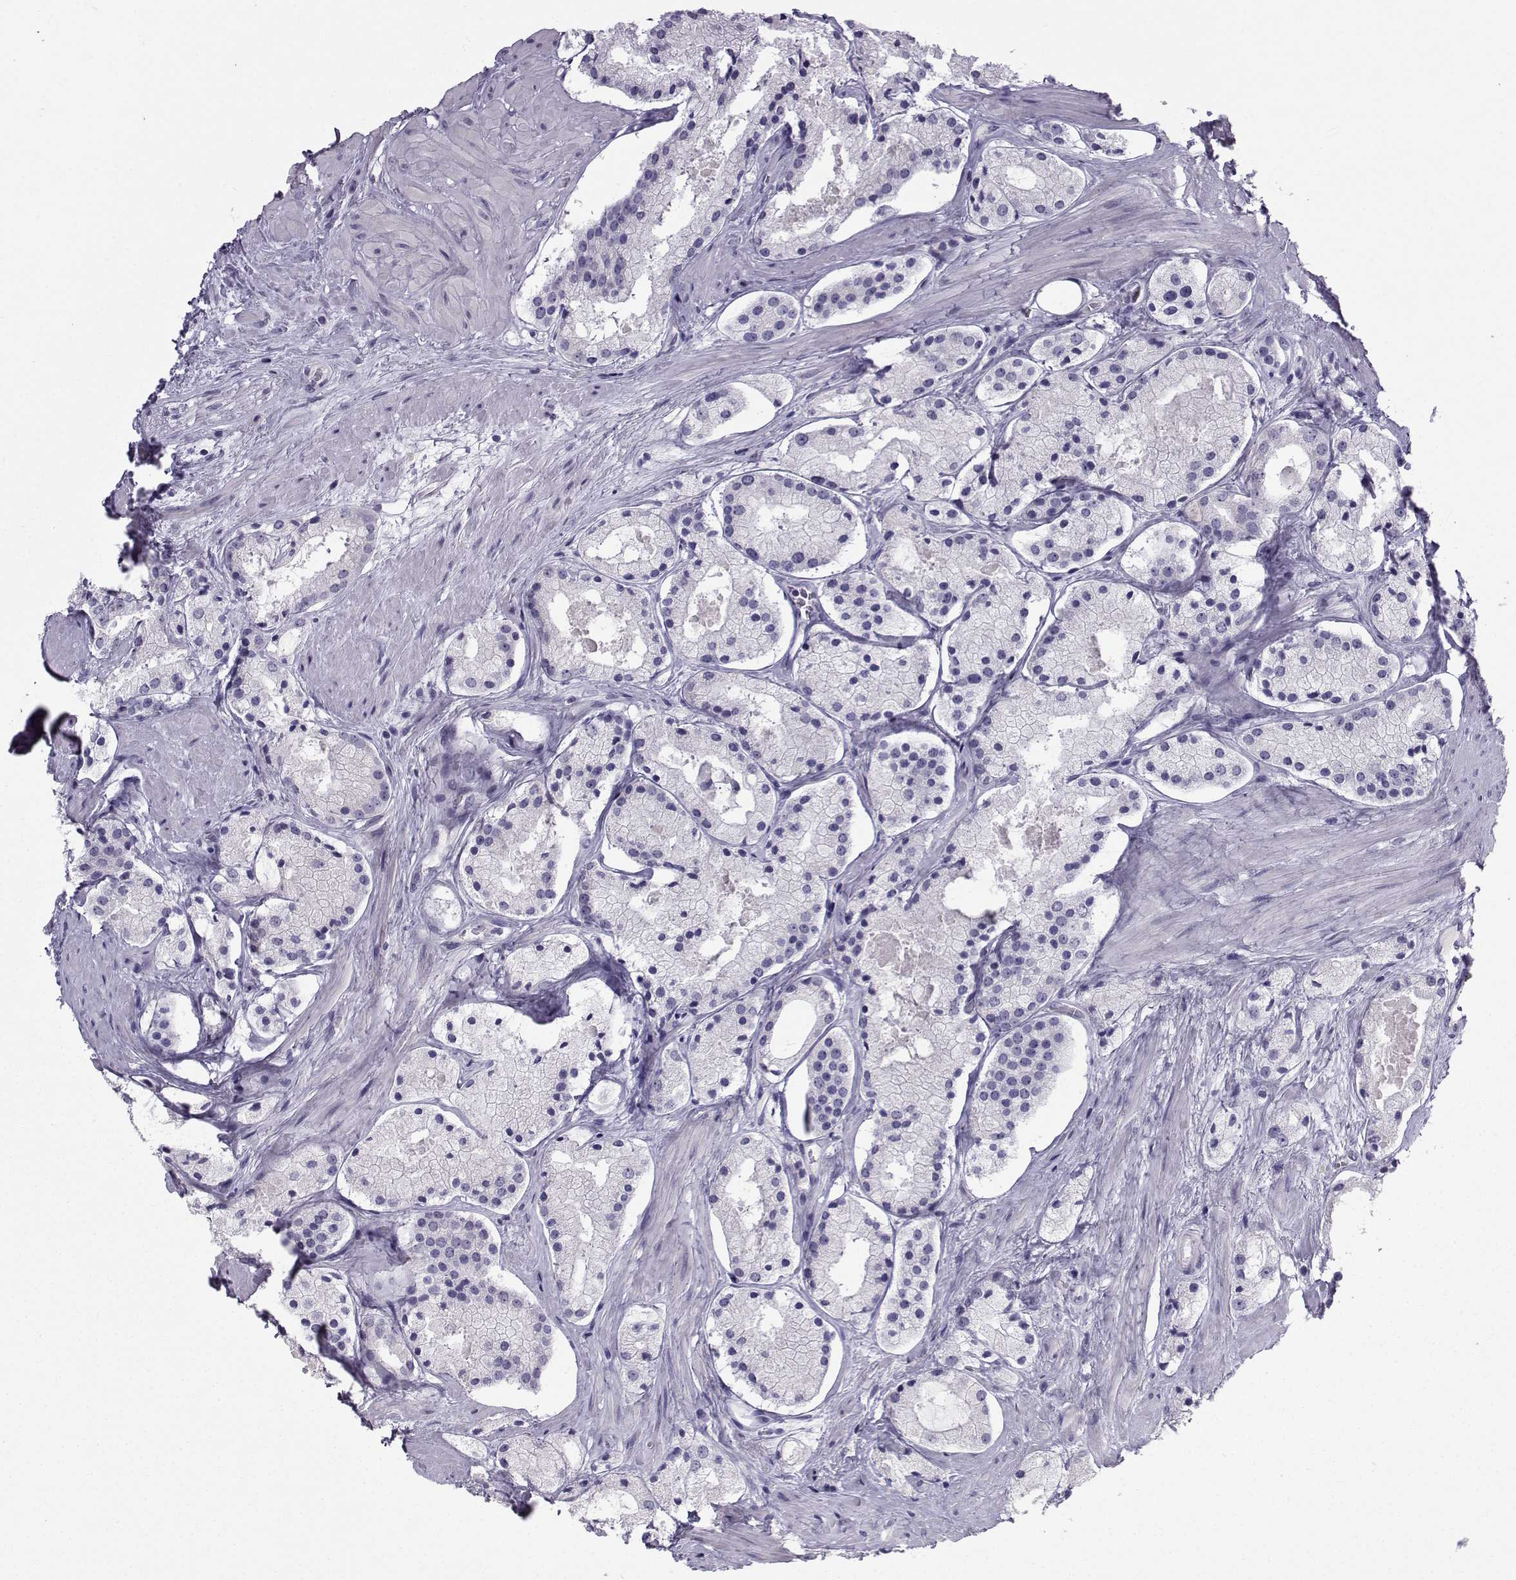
{"staining": {"intensity": "negative", "quantity": "none", "location": "none"}, "tissue": "prostate cancer", "cell_type": "Tumor cells", "image_type": "cancer", "snomed": [{"axis": "morphology", "description": "Adenocarcinoma, NOS"}, {"axis": "morphology", "description": "Adenocarcinoma, High grade"}, {"axis": "topography", "description": "Prostate"}], "caption": "Immunohistochemical staining of human prostate cancer displays no significant staining in tumor cells. The staining was performed using DAB (3,3'-diaminobenzidine) to visualize the protein expression in brown, while the nuclei were stained in blue with hematoxylin (Magnification: 20x).", "gene": "ZBTB8B", "patient": {"sex": "male", "age": 64}}